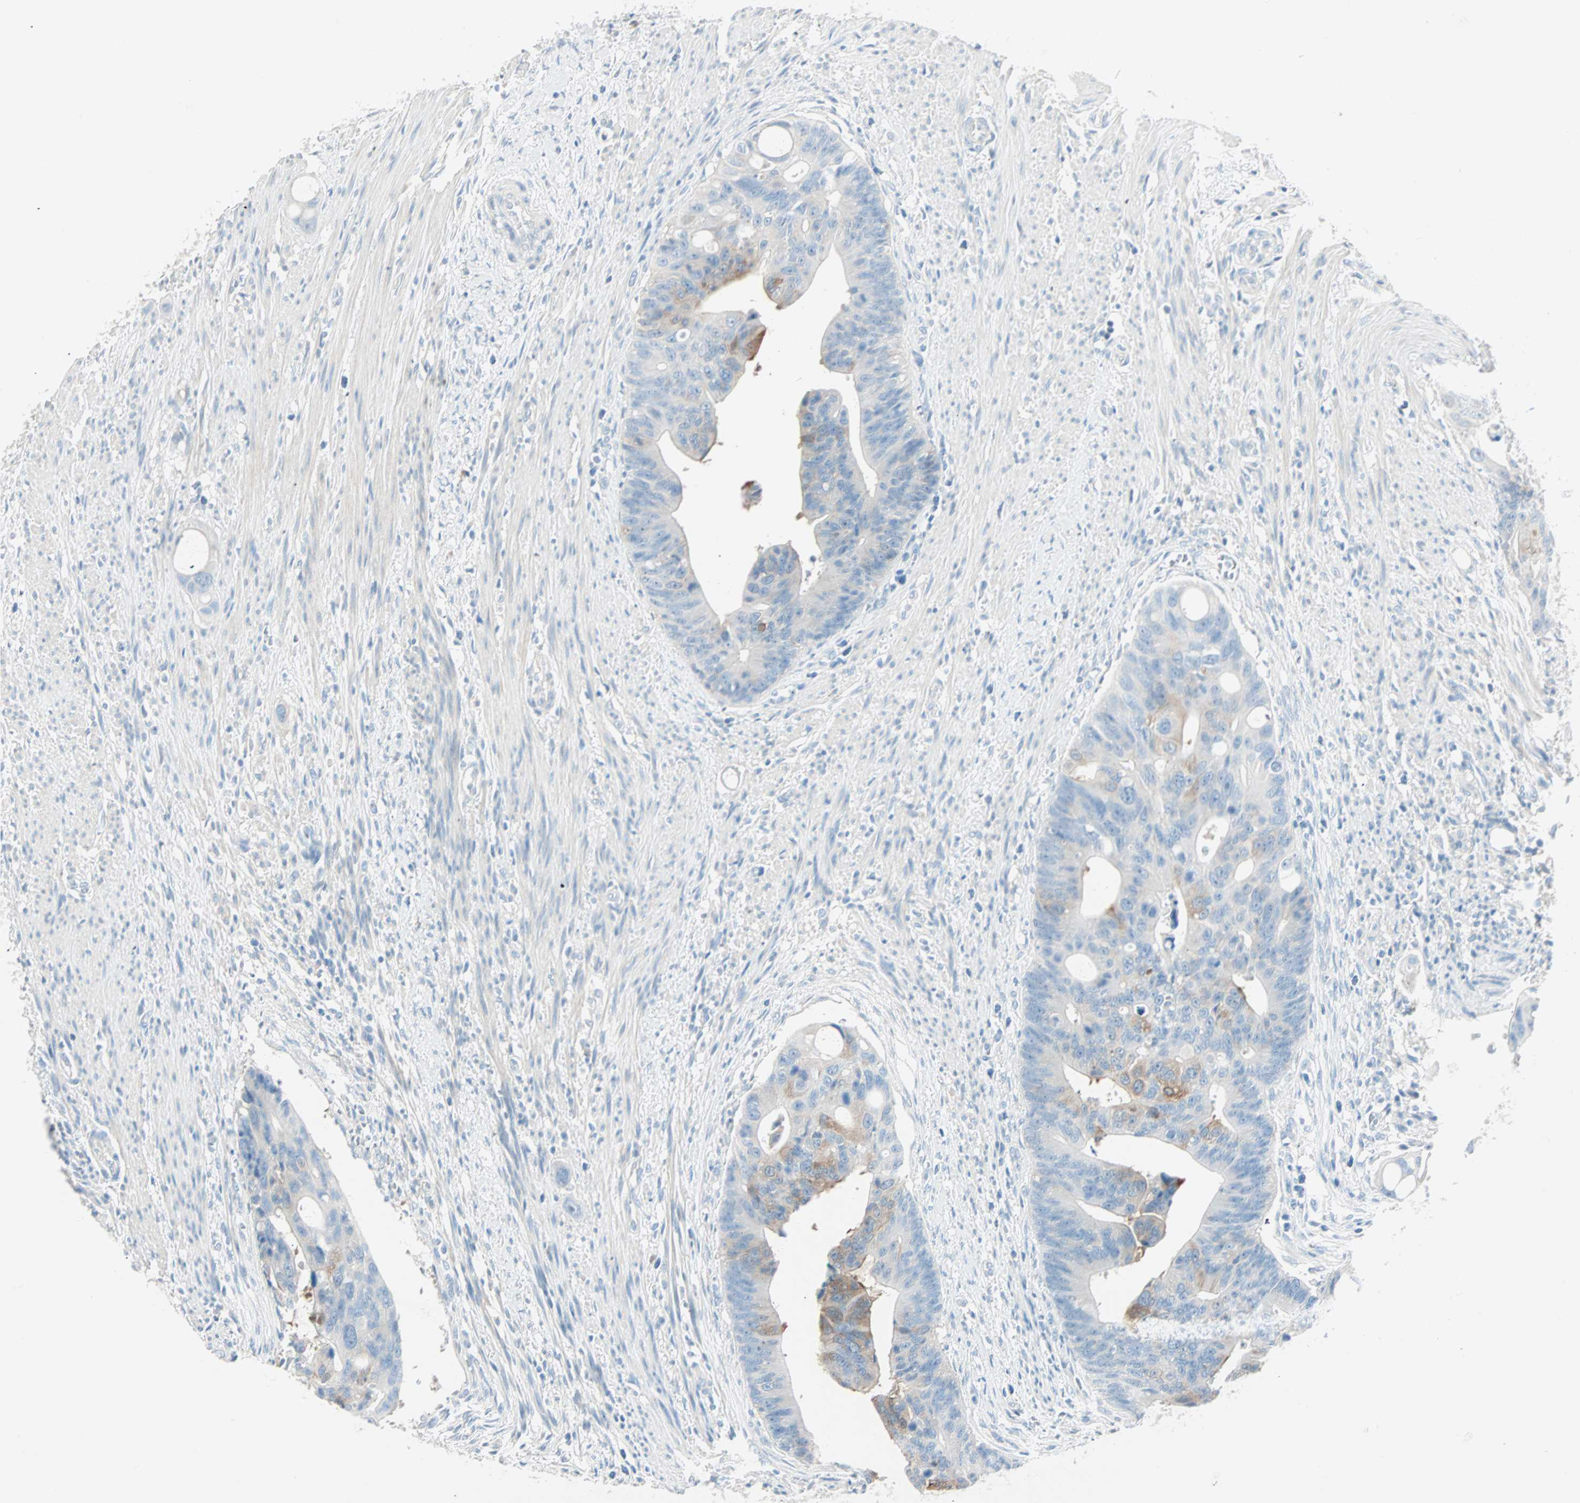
{"staining": {"intensity": "moderate", "quantity": "<25%", "location": "cytoplasmic/membranous"}, "tissue": "colorectal cancer", "cell_type": "Tumor cells", "image_type": "cancer", "snomed": [{"axis": "morphology", "description": "Adenocarcinoma, NOS"}, {"axis": "topography", "description": "Colon"}], "caption": "Immunohistochemistry of human colorectal cancer exhibits low levels of moderate cytoplasmic/membranous positivity in about <25% of tumor cells. (DAB IHC with brightfield microscopy, high magnification).", "gene": "ATF6", "patient": {"sex": "female", "age": 57}}